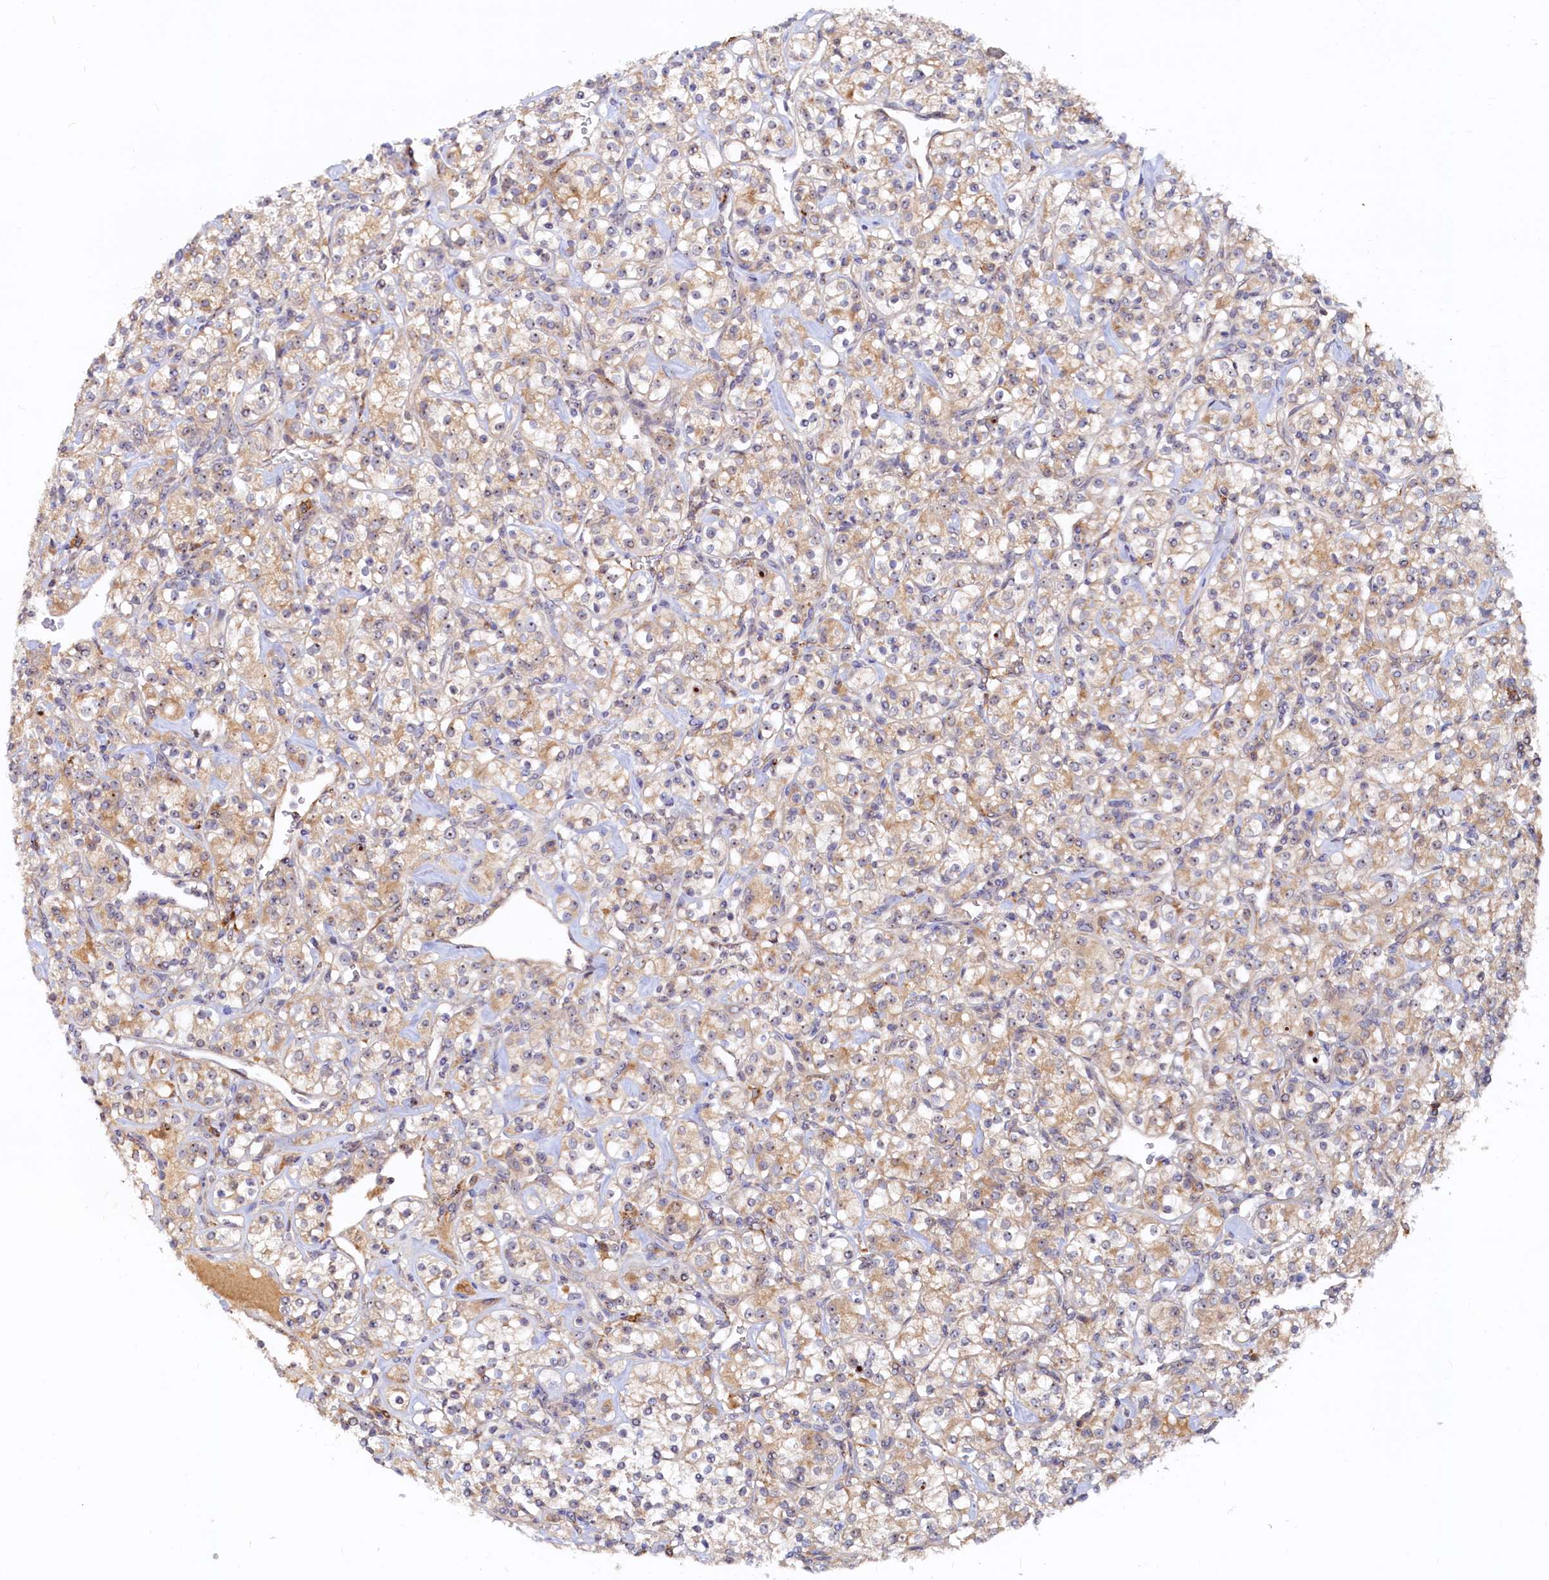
{"staining": {"intensity": "weak", "quantity": ">75%", "location": "cytoplasmic/membranous,nuclear"}, "tissue": "renal cancer", "cell_type": "Tumor cells", "image_type": "cancer", "snomed": [{"axis": "morphology", "description": "Adenocarcinoma, NOS"}, {"axis": "topography", "description": "Kidney"}], "caption": "A brown stain labels weak cytoplasmic/membranous and nuclear positivity of a protein in renal cancer (adenocarcinoma) tumor cells. The protein of interest is shown in brown color, while the nuclei are stained blue.", "gene": "RGS7BP", "patient": {"sex": "male", "age": 77}}